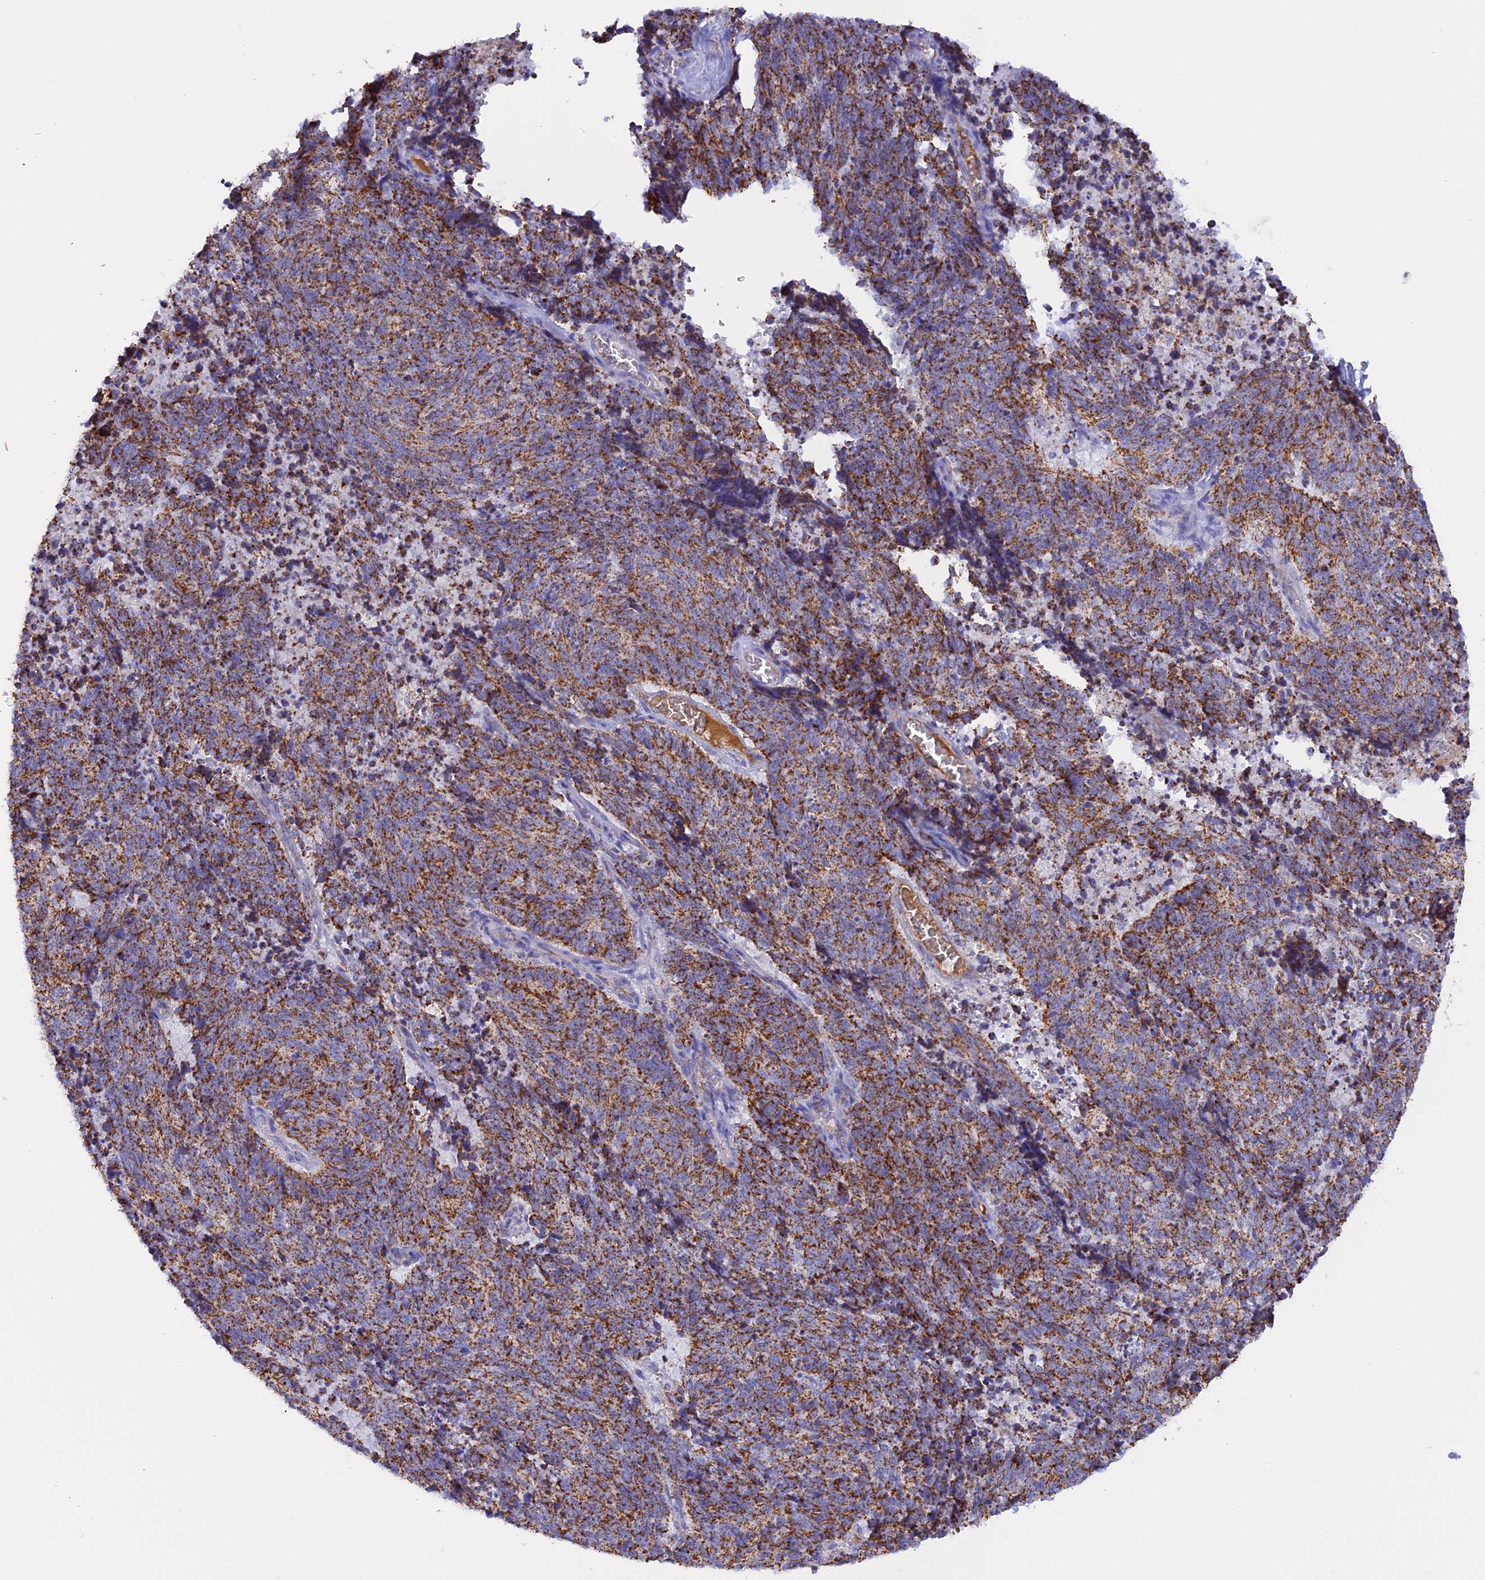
{"staining": {"intensity": "moderate", "quantity": ">75%", "location": "cytoplasmic/membranous"}, "tissue": "cervical cancer", "cell_type": "Tumor cells", "image_type": "cancer", "snomed": [{"axis": "morphology", "description": "Squamous cell carcinoma, NOS"}, {"axis": "topography", "description": "Cervix"}], "caption": "This photomicrograph exhibits cervical cancer stained with IHC to label a protein in brown. The cytoplasmic/membranous of tumor cells show moderate positivity for the protein. Nuclei are counter-stained blue.", "gene": "KCNG1", "patient": {"sex": "female", "age": 29}}